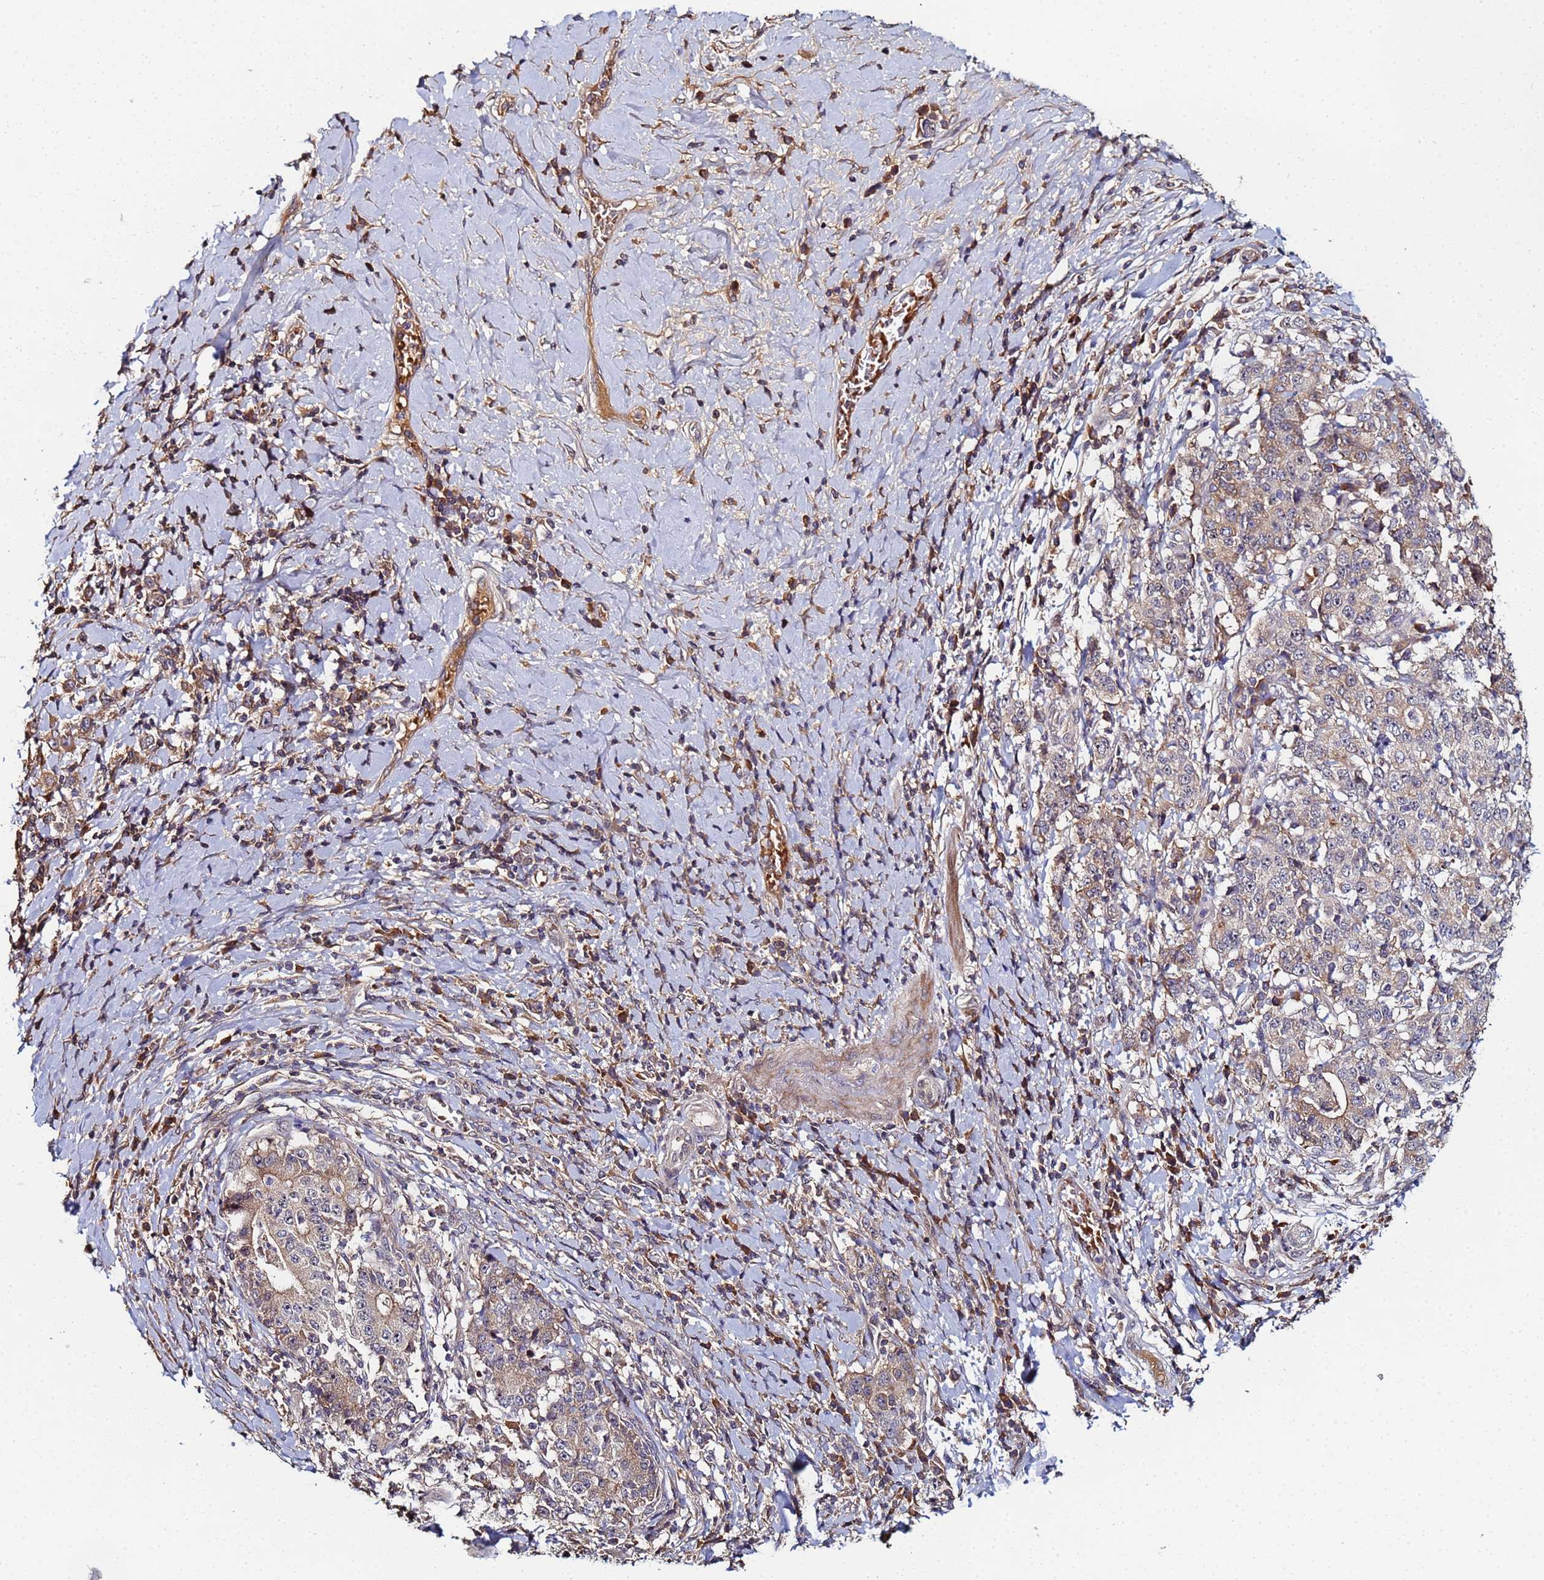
{"staining": {"intensity": "weak", "quantity": "25%-75%", "location": "cytoplasmic/membranous"}, "tissue": "stomach cancer", "cell_type": "Tumor cells", "image_type": "cancer", "snomed": [{"axis": "morphology", "description": "Normal tissue, NOS"}, {"axis": "morphology", "description": "Adenocarcinoma, NOS"}, {"axis": "topography", "description": "Stomach, upper"}, {"axis": "topography", "description": "Stomach"}], "caption": "Human adenocarcinoma (stomach) stained for a protein (brown) displays weak cytoplasmic/membranous positive positivity in approximately 25%-75% of tumor cells.", "gene": "OSER1", "patient": {"sex": "male", "age": 59}}